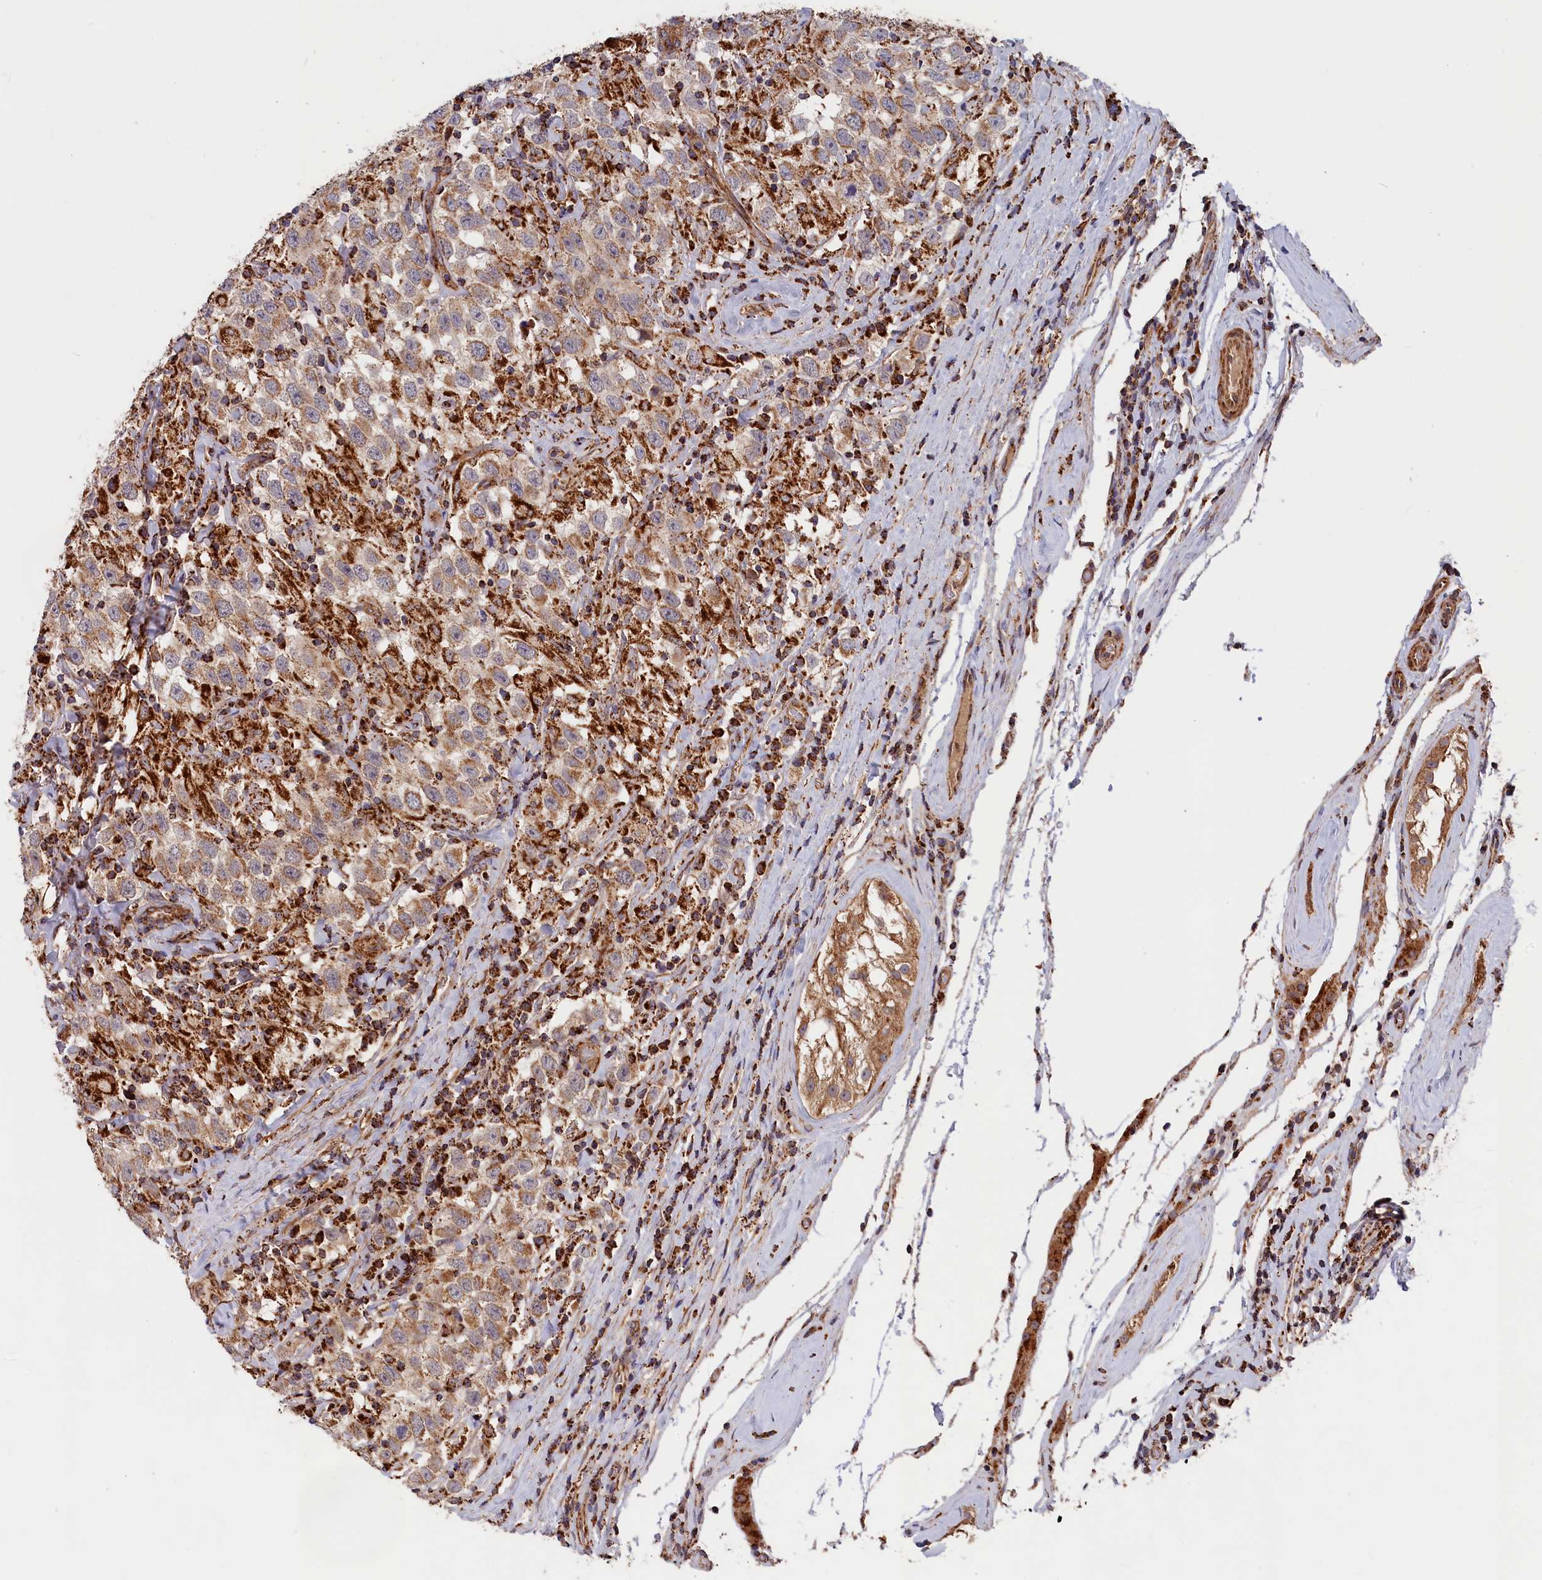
{"staining": {"intensity": "moderate", "quantity": ">75%", "location": "cytoplasmic/membranous"}, "tissue": "testis cancer", "cell_type": "Tumor cells", "image_type": "cancer", "snomed": [{"axis": "morphology", "description": "Seminoma, NOS"}, {"axis": "topography", "description": "Testis"}], "caption": "IHC (DAB (3,3'-diaminobenzidine)) staining of human testis cancer displays moderate cytoplasmic/membranous protein expression in about >75% of tumor cells.", "gene": "MACROD1", "patient": {"sex": "male", "age": 41}}